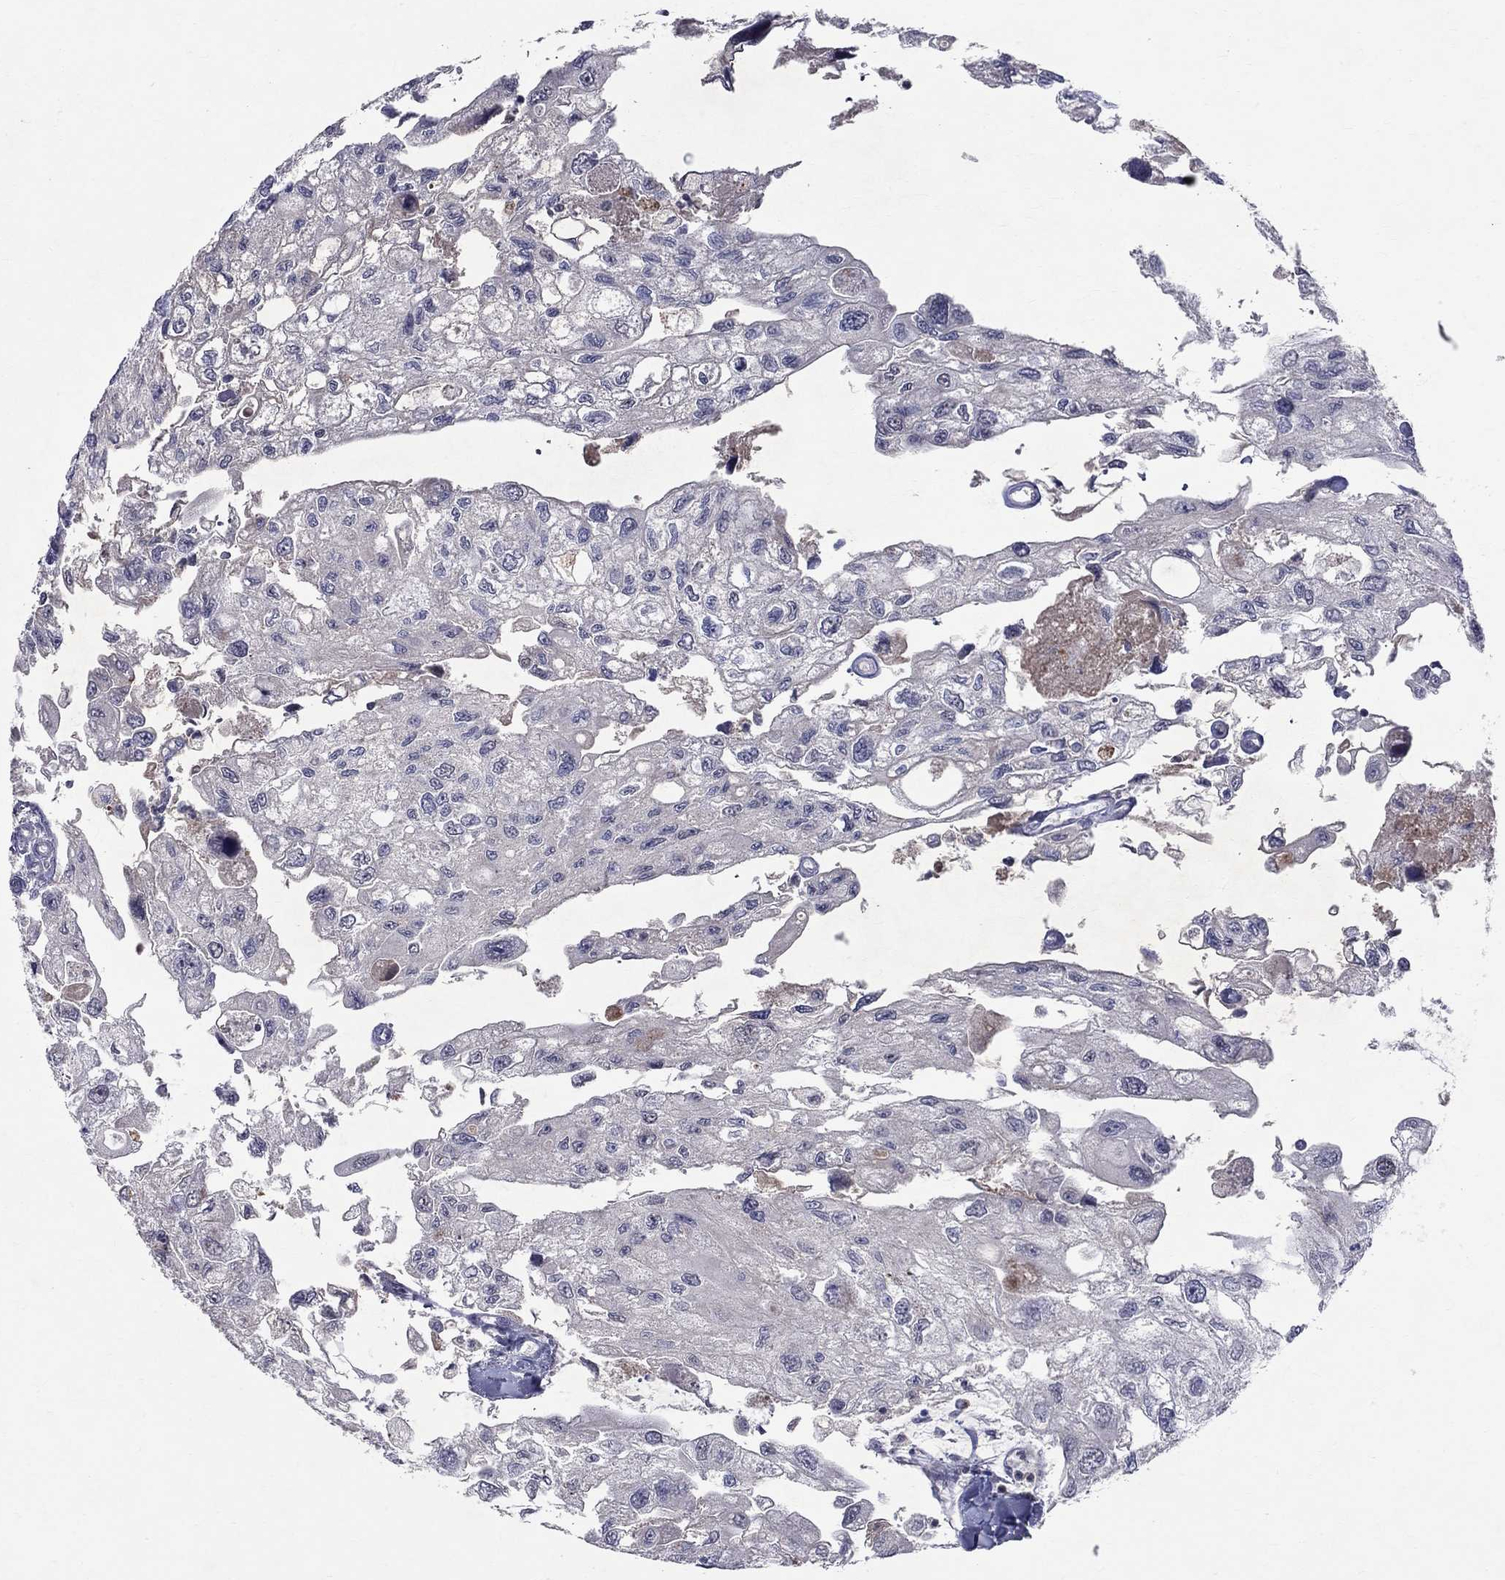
{"staining": {"intensity": "negative", "quantity": "none", "location": "none"}, "tissue": "urothelial cancer", "cell_type": "Tumor cells", "image_type": "cancer", "snomed": [{"axis": "morphology", "description": "Urothelial carcinoma, High grade"}, {"axis": "topography", "description": "Urinary bladder"}], "caption": "Tumor cells are negative for brown protein staining in urothelial cancer.", "gene": "SLC4A10", "patient": {"sex": "male", "age": 59}}